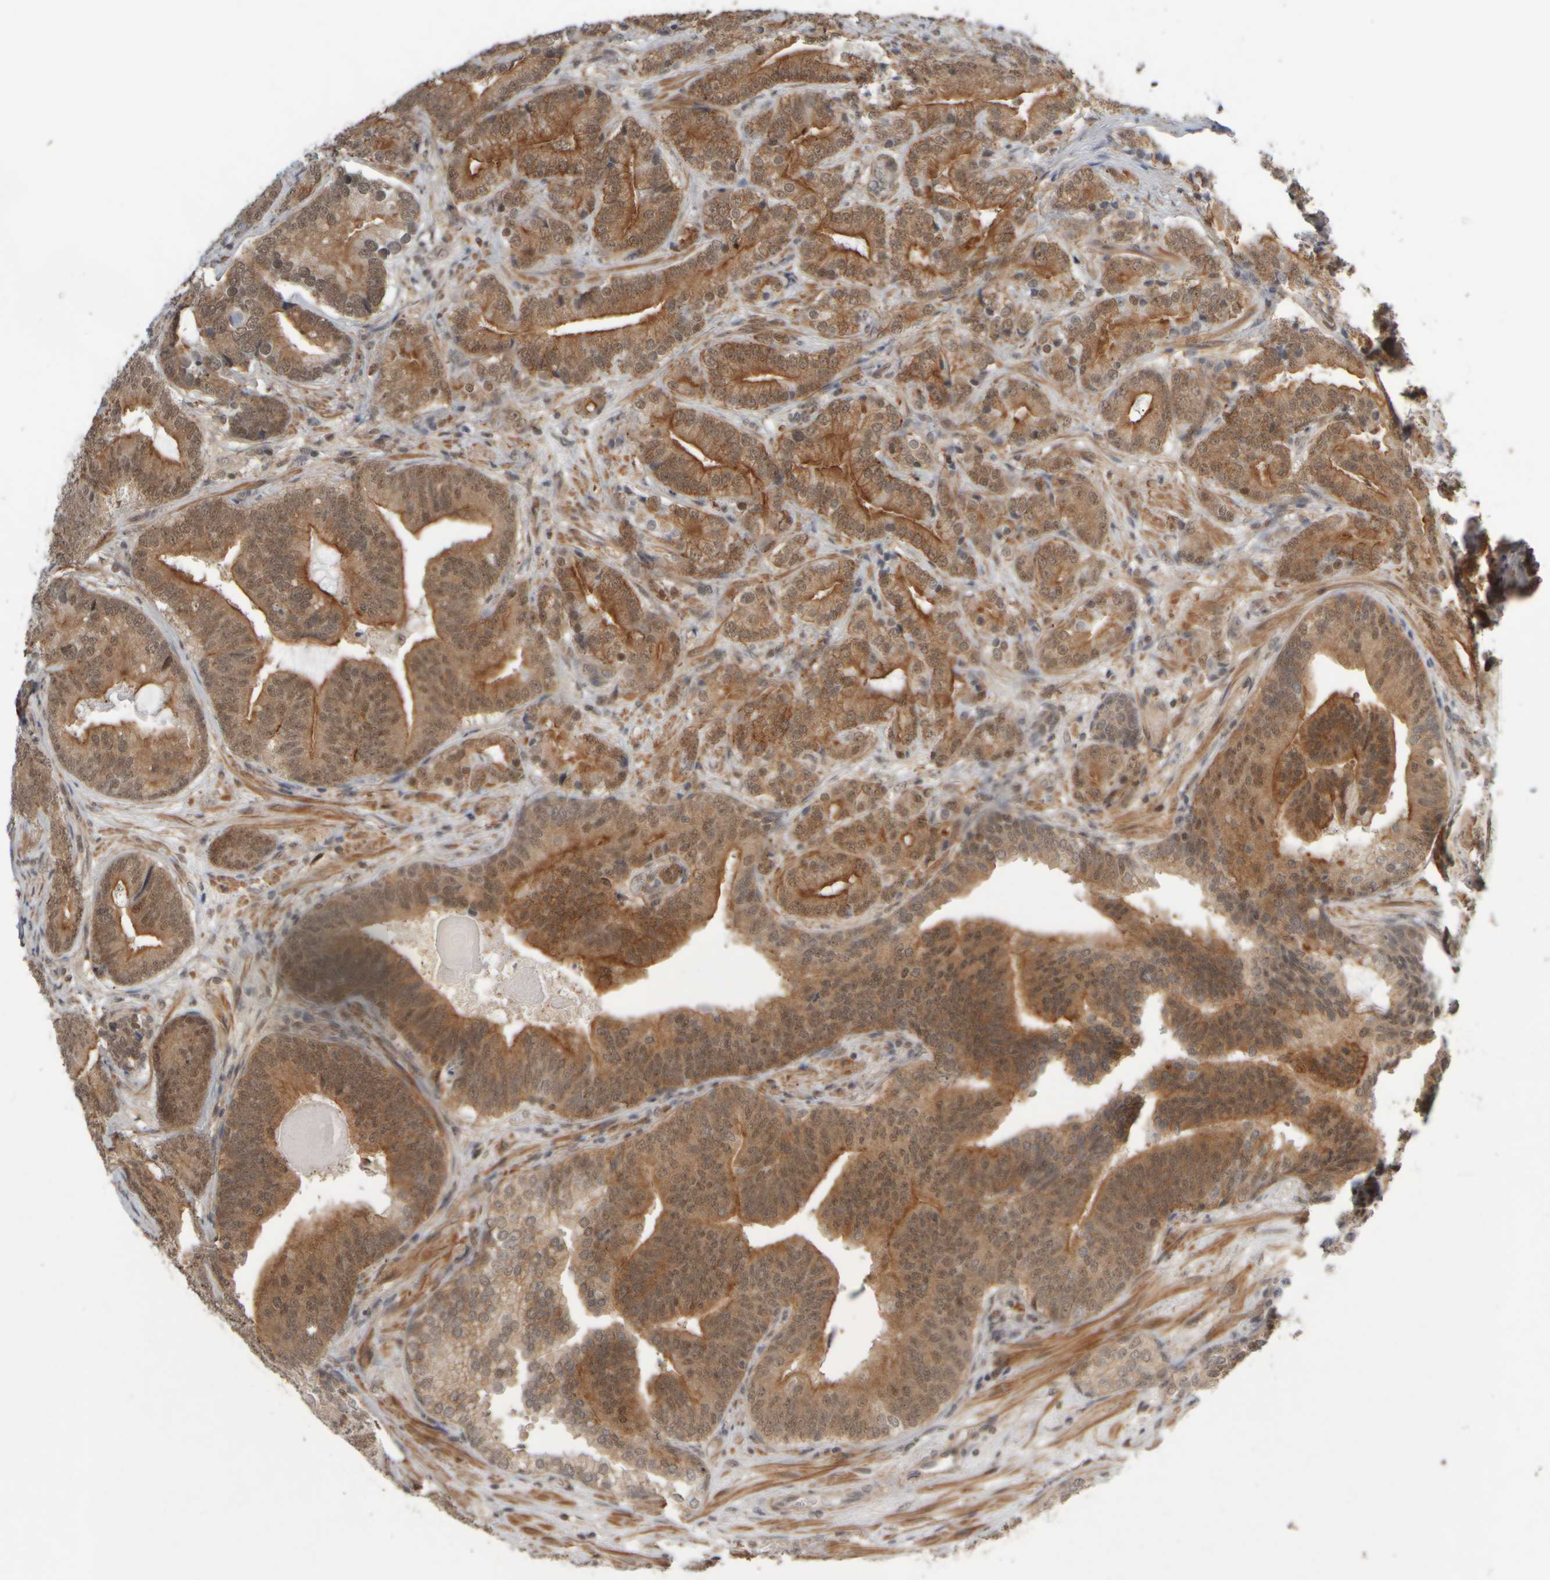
{"staining": {"intensity": "moderate", "quantity": ">75%", "location": "cytoplasmic/membranous"}, "tissue": "prostate cancer", "cell_type": "Tumor cells", "image_type": "cancer", "snomed": [{"axis": "morphology", "description": "Adenocarcinoma, High grade"}, {"axis": "topography", "description": "Prostate"}], "caption": "A high-resolution histopathology image shows immunohistochemistry staining of high-grade adenocarcinoma (prostate), which shows moderate cytoplasmic/membranous expression in approximately >75% of tumor cells. (DAB IHC with brightfield microscopy, high magnification).", "gene": "SYNRG", "patient": {"sex": "male", "age": 55}}